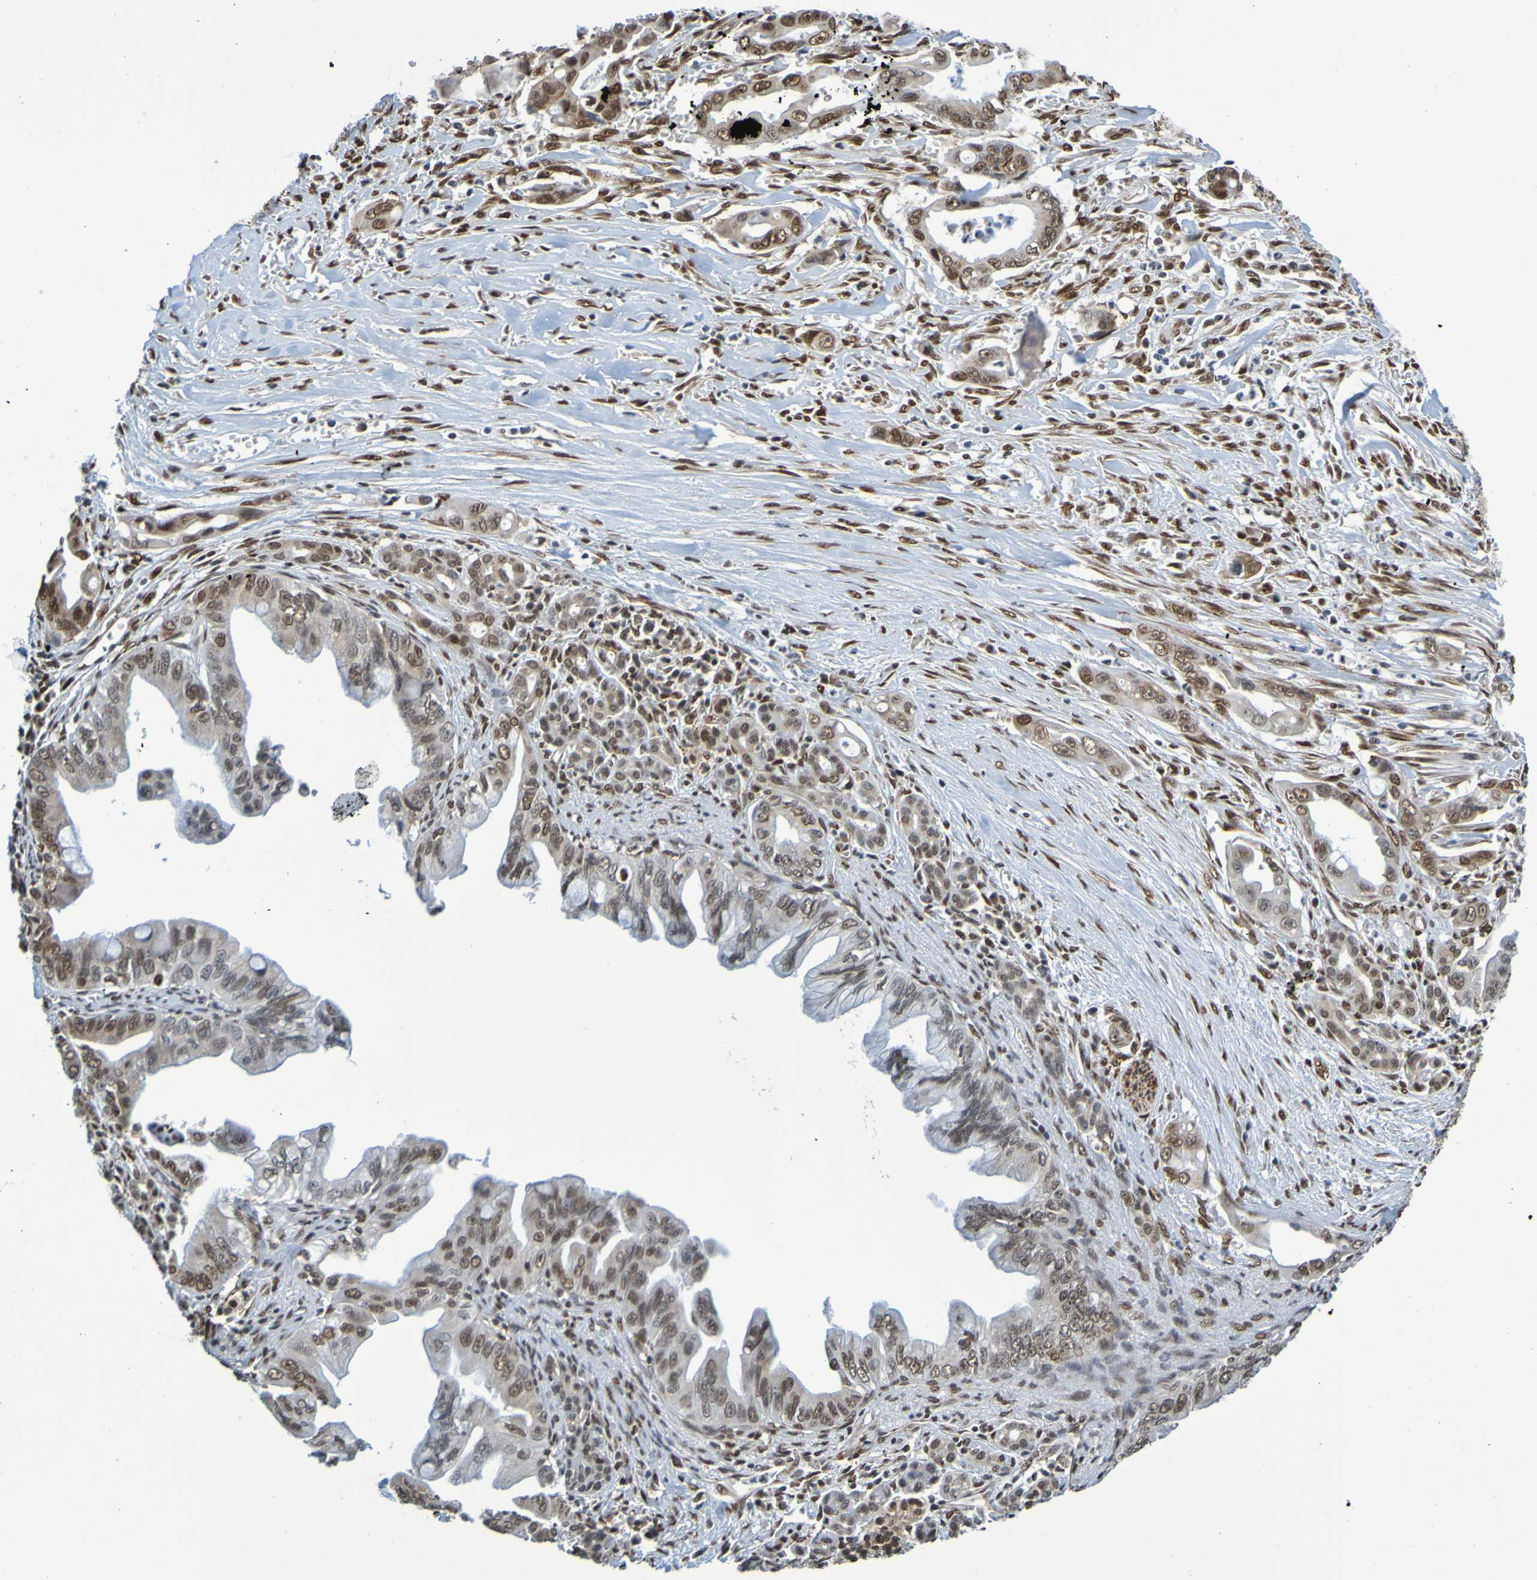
{"staining": {"intensity": "moderate", "quantity": ">75%", "location": "nuclear"}, "tissue": "pancreatic cancer", "cell_type": "Tumor cells", "image_type": "cancer", "snomed": [{"axis": "morphology", "description": "Adenocarcinoma, NOS"}, {"axis": "topography", "description": "Pancreas"}], "caption": "Tumor cells exhibit medium levels of moderate nuclear positivity in approximately >75% of cells in human pancreatic adenocarcinoma.", "gene": "HDAC2", "patient": {"sex": "male", "age": 59}}